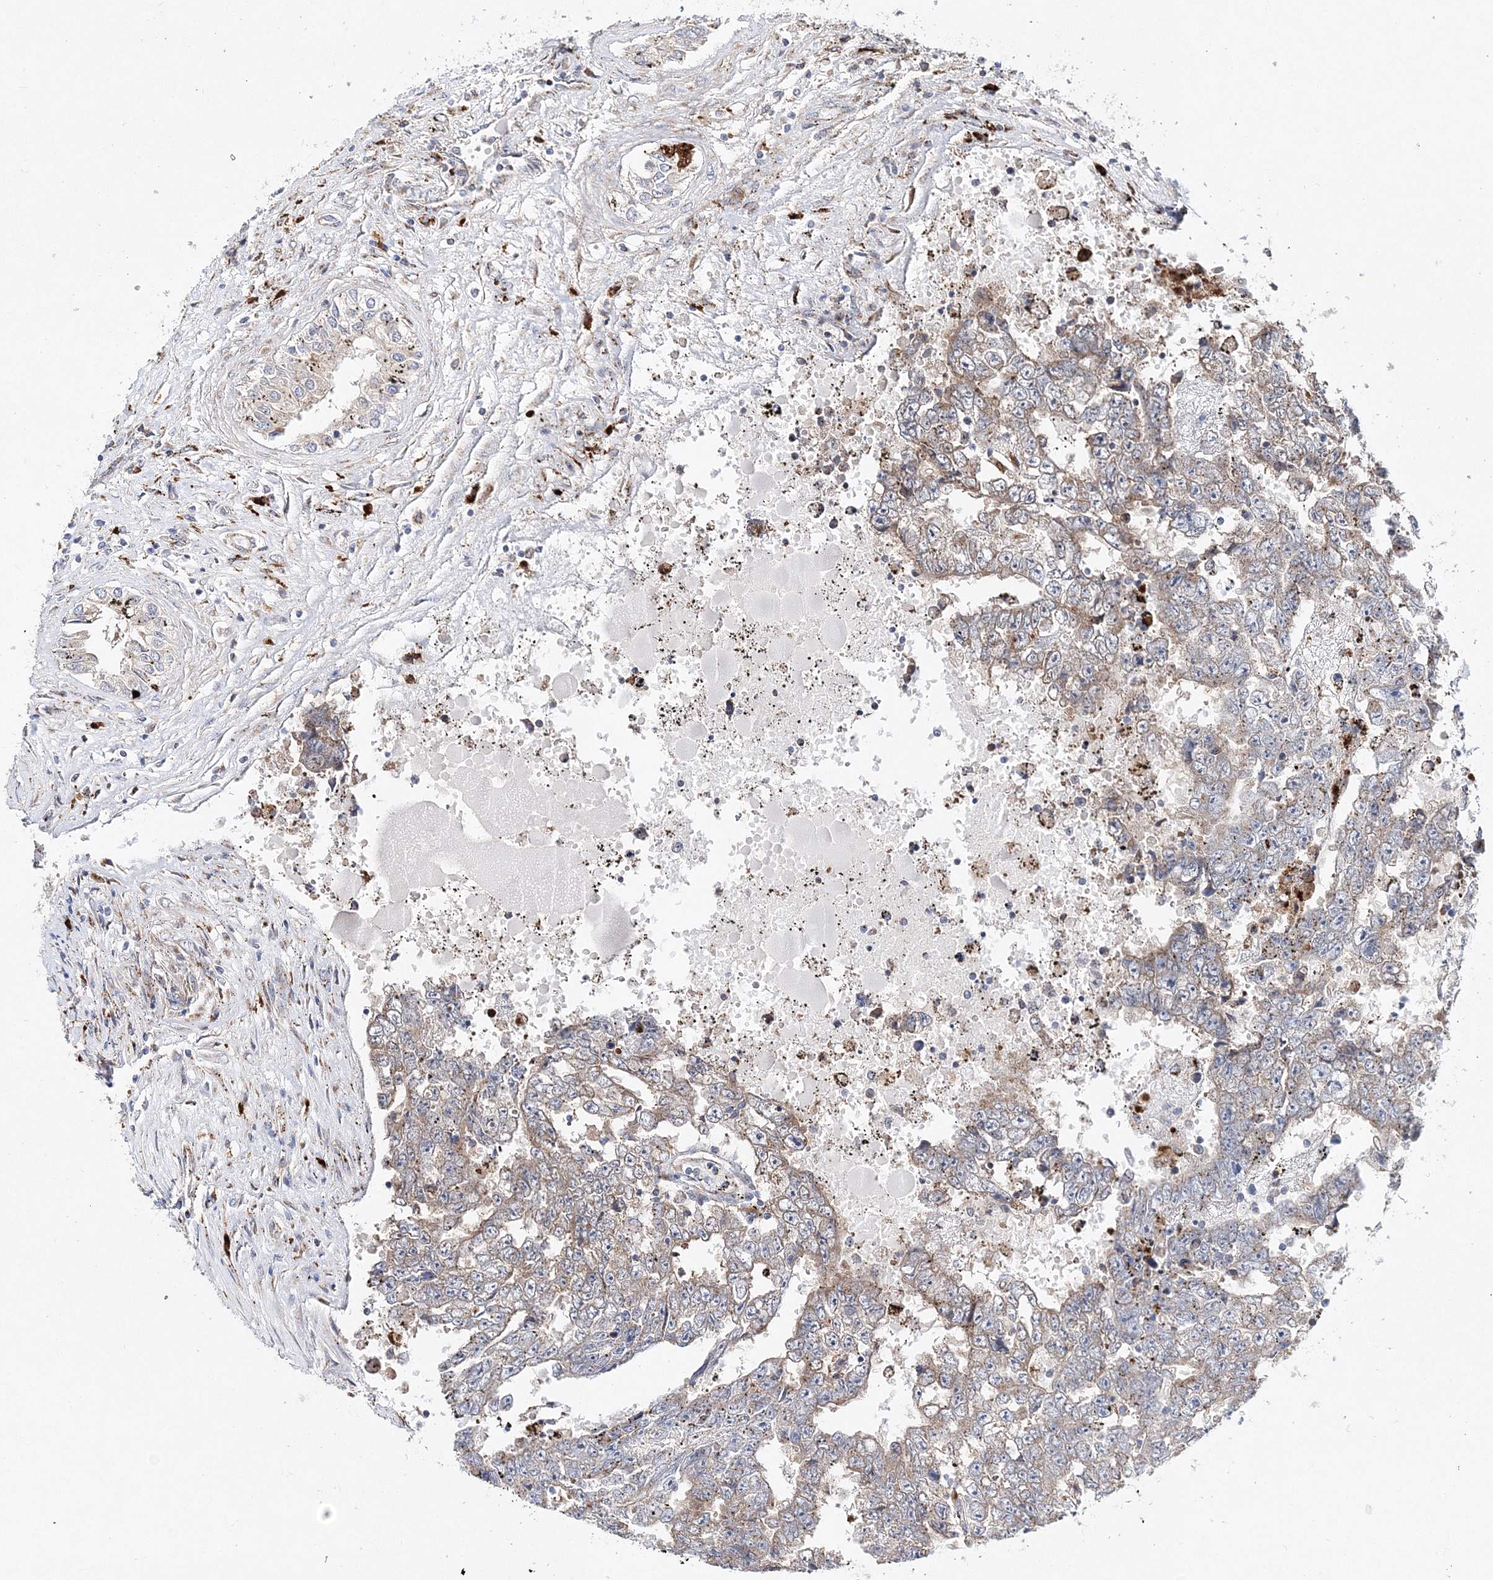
{"staining": {"intensity": "moderate", "quantity": "25%-75%", "location": "cytoplasmic/membranous"}, "tissue": "testis cancer", "cell_type": "Tumor cells", "image_type": "cancer", "snomed": [{"axis": "morphology", "description": "Carcinoma, Embryonal, NOS"}, {"axis": "topography", "description": "Testis"}], "caption": "Tumor cells show moderate cytoplasmic/membranous positivity in approximately 25%-75% of cells in testis cancer.", "gene": "C3orf38", "patient": {"sex": "male", "age": 25}}